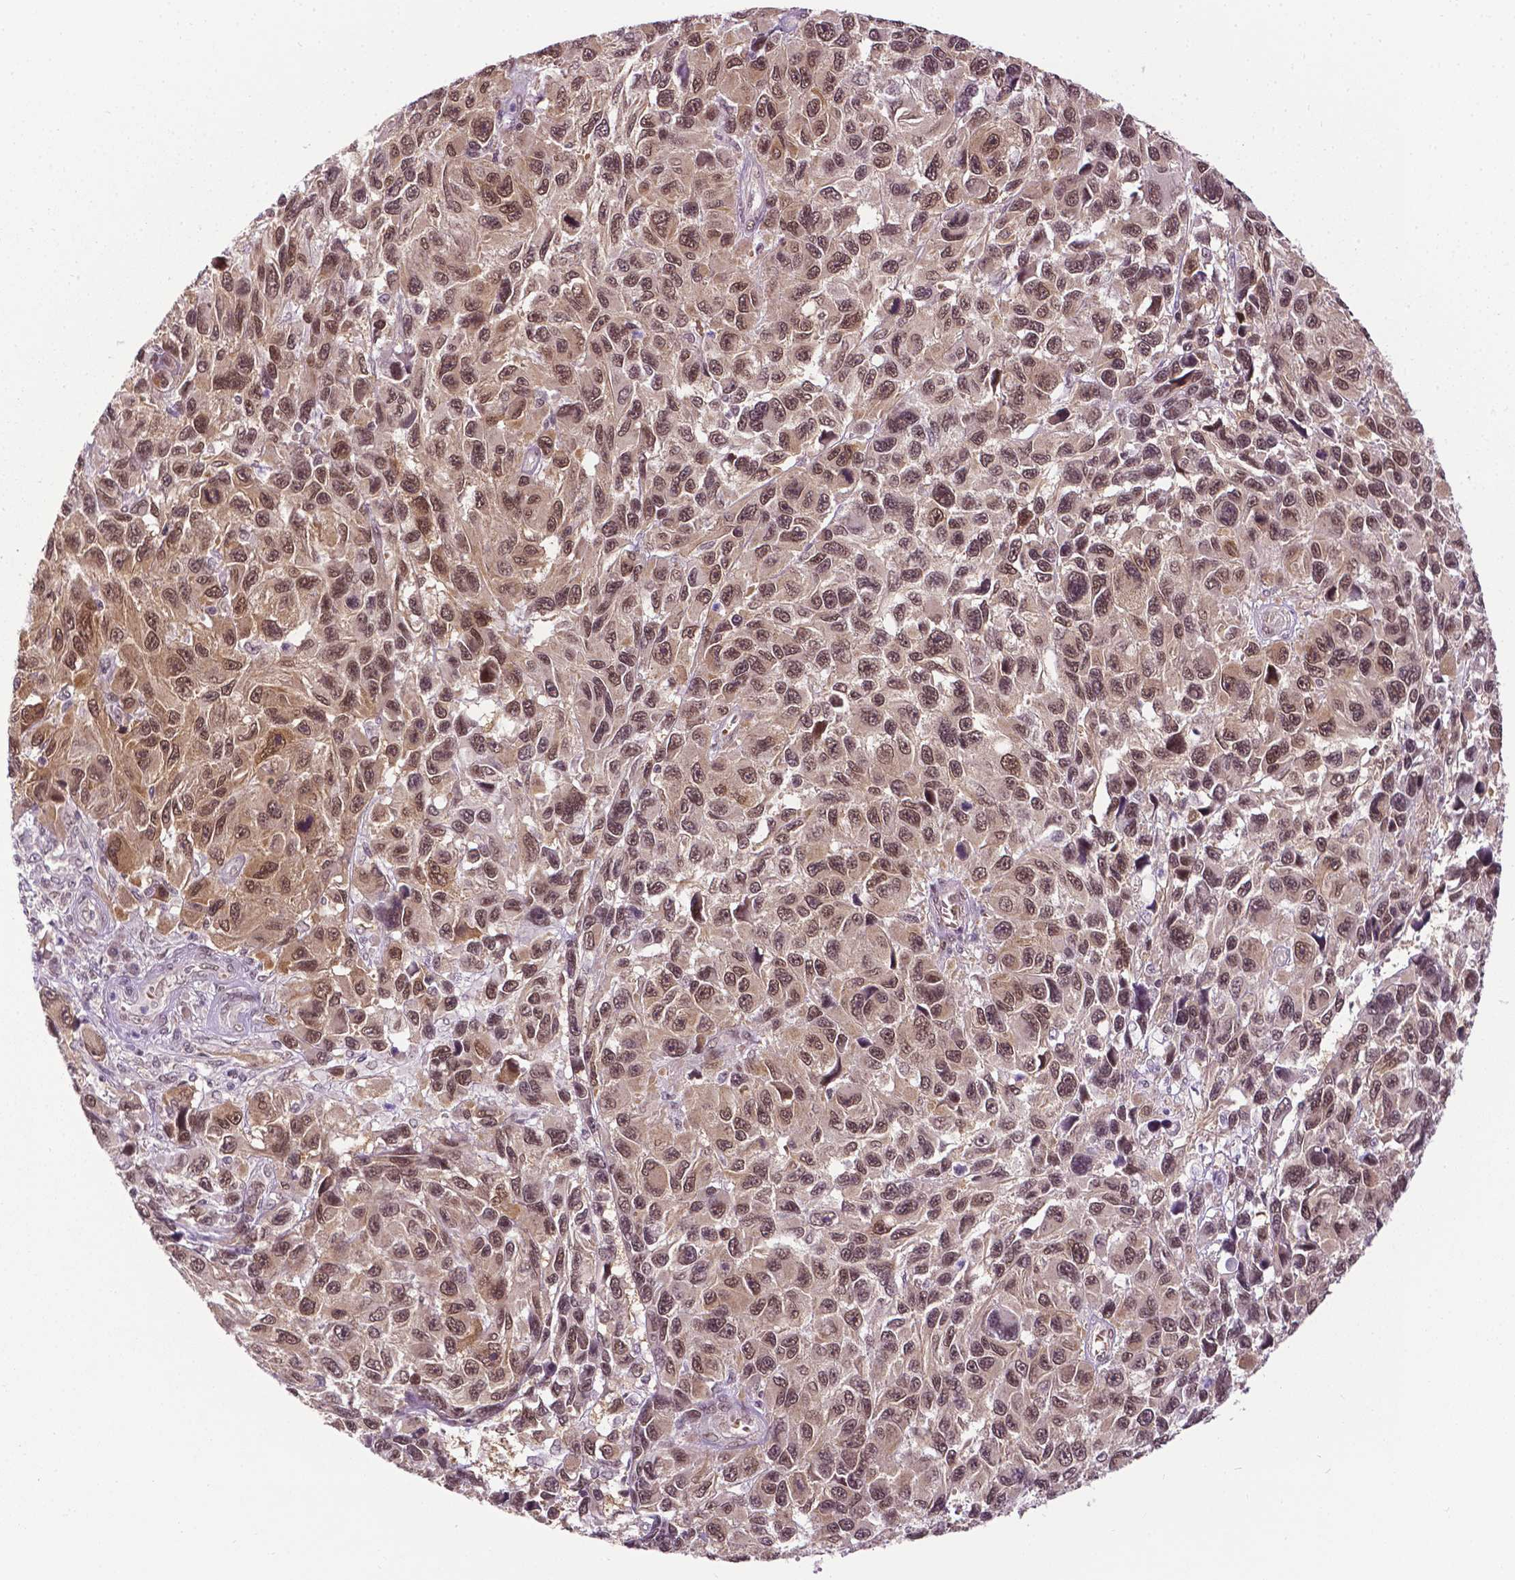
{"staining": {"intensity": "moderate", "quantity": ">75%", "location": "nuclear"}, "tissue": "melanoma", "cell_type": "Tumor cells", "image_type": "cancer", "snomed": [{"axis": "morphology", "description": "Malignant melanoma, NOS"}, {"axis": "topography", "description": "Skin"}], "caption": "Moderate nuclear protein expression is identified in approximately >75% of tumor cells in malignant melanoma.", "gene": "UBQLN4", "patient": {"sex": "male", "age": 53}}